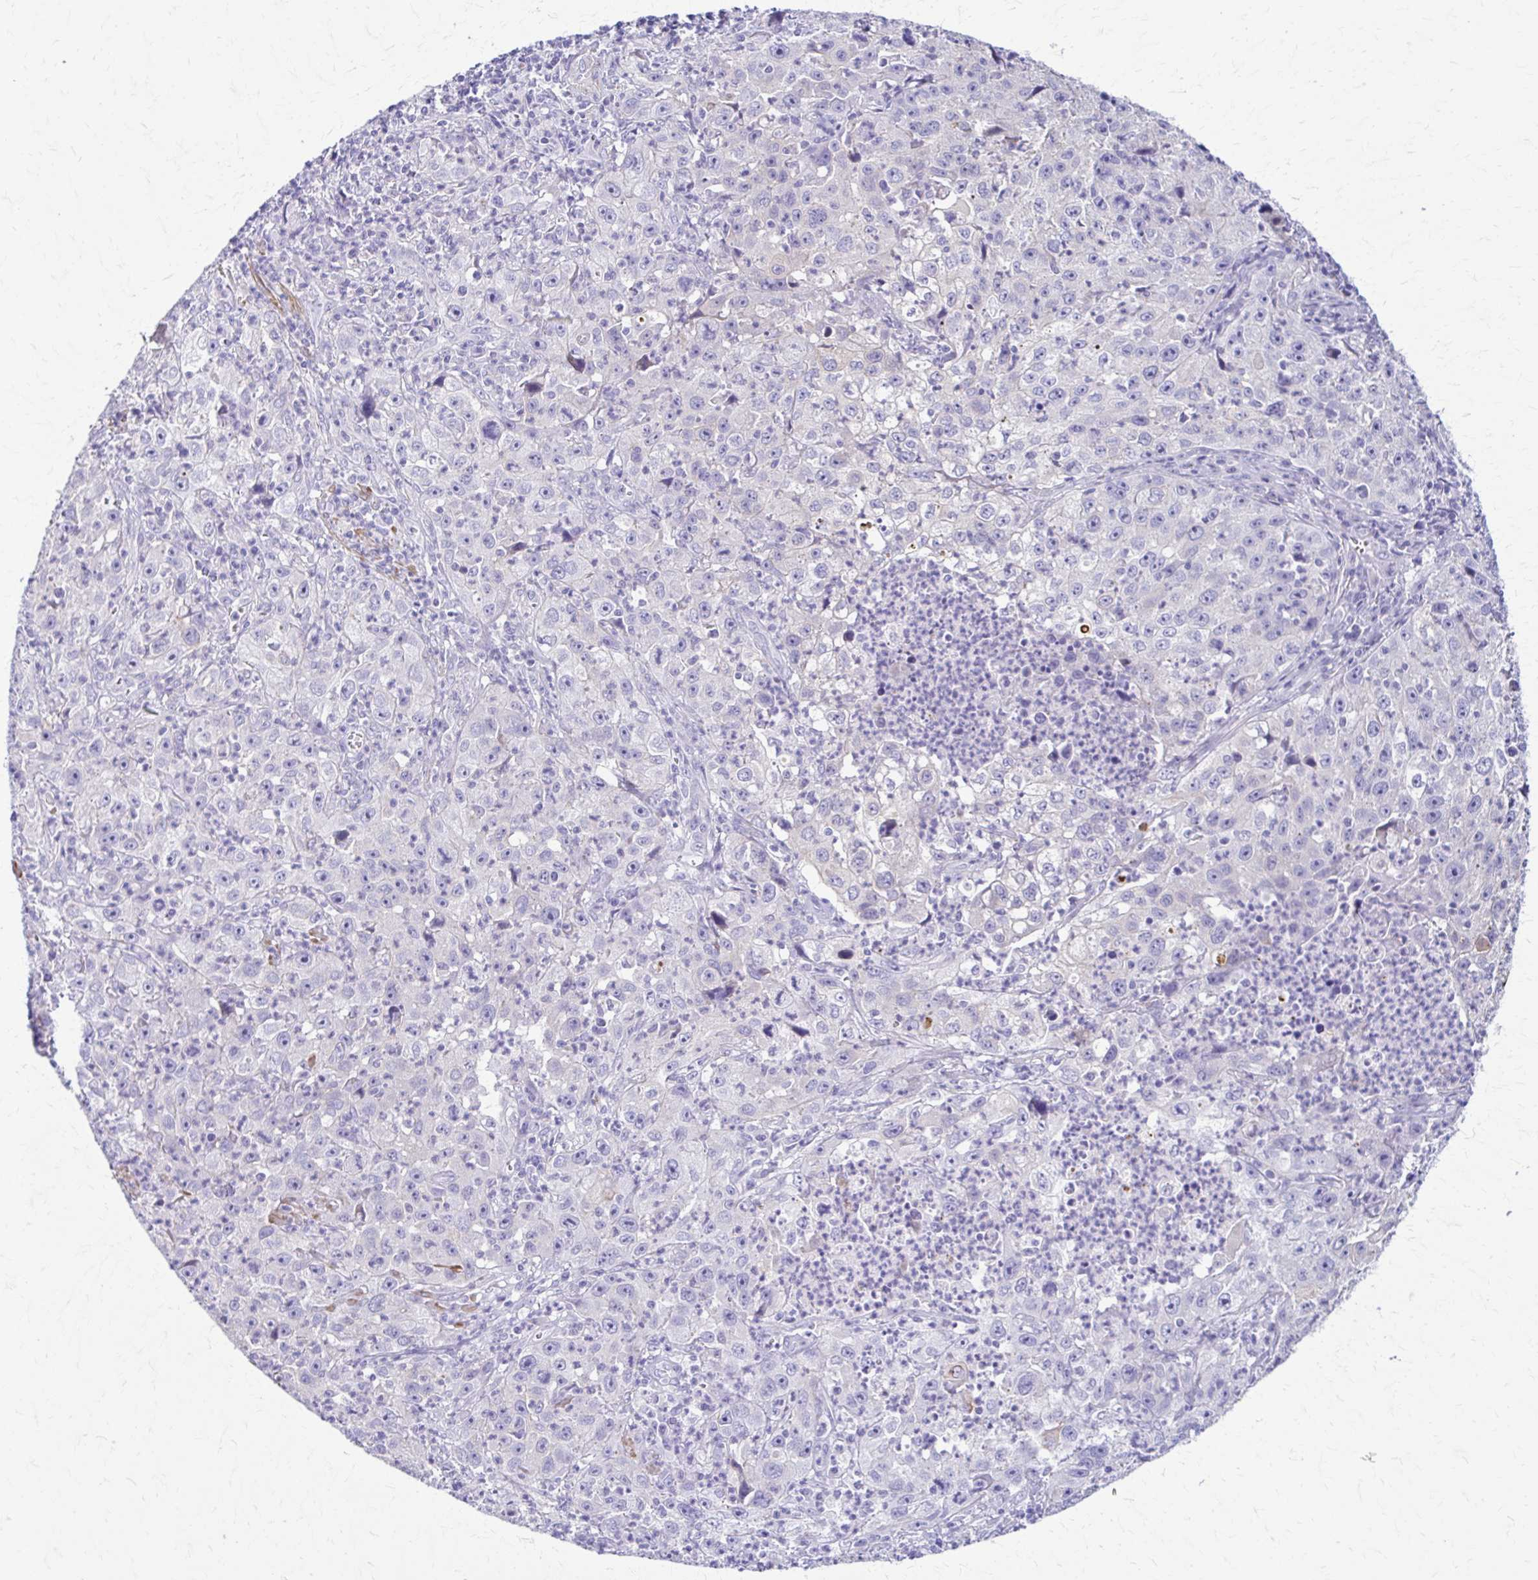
{"staining": {"intensity": "negative", "quantity": "none", "location": "none"}, "tissue": "lung cancer", "cell_type": "Tumor cells", "image_type": "cancer", "snomed": [{"axis": "morphology", "description": "Squamous cell carcinoma, NOS"}, {"axis": "topography", "description": "Lung"}], "caption": "Immunohistochemical staining of human lung cancer displays no significant staining in tumor cells.", "gene": "DSP", "patient": {"sex": "male", "age": 71}}